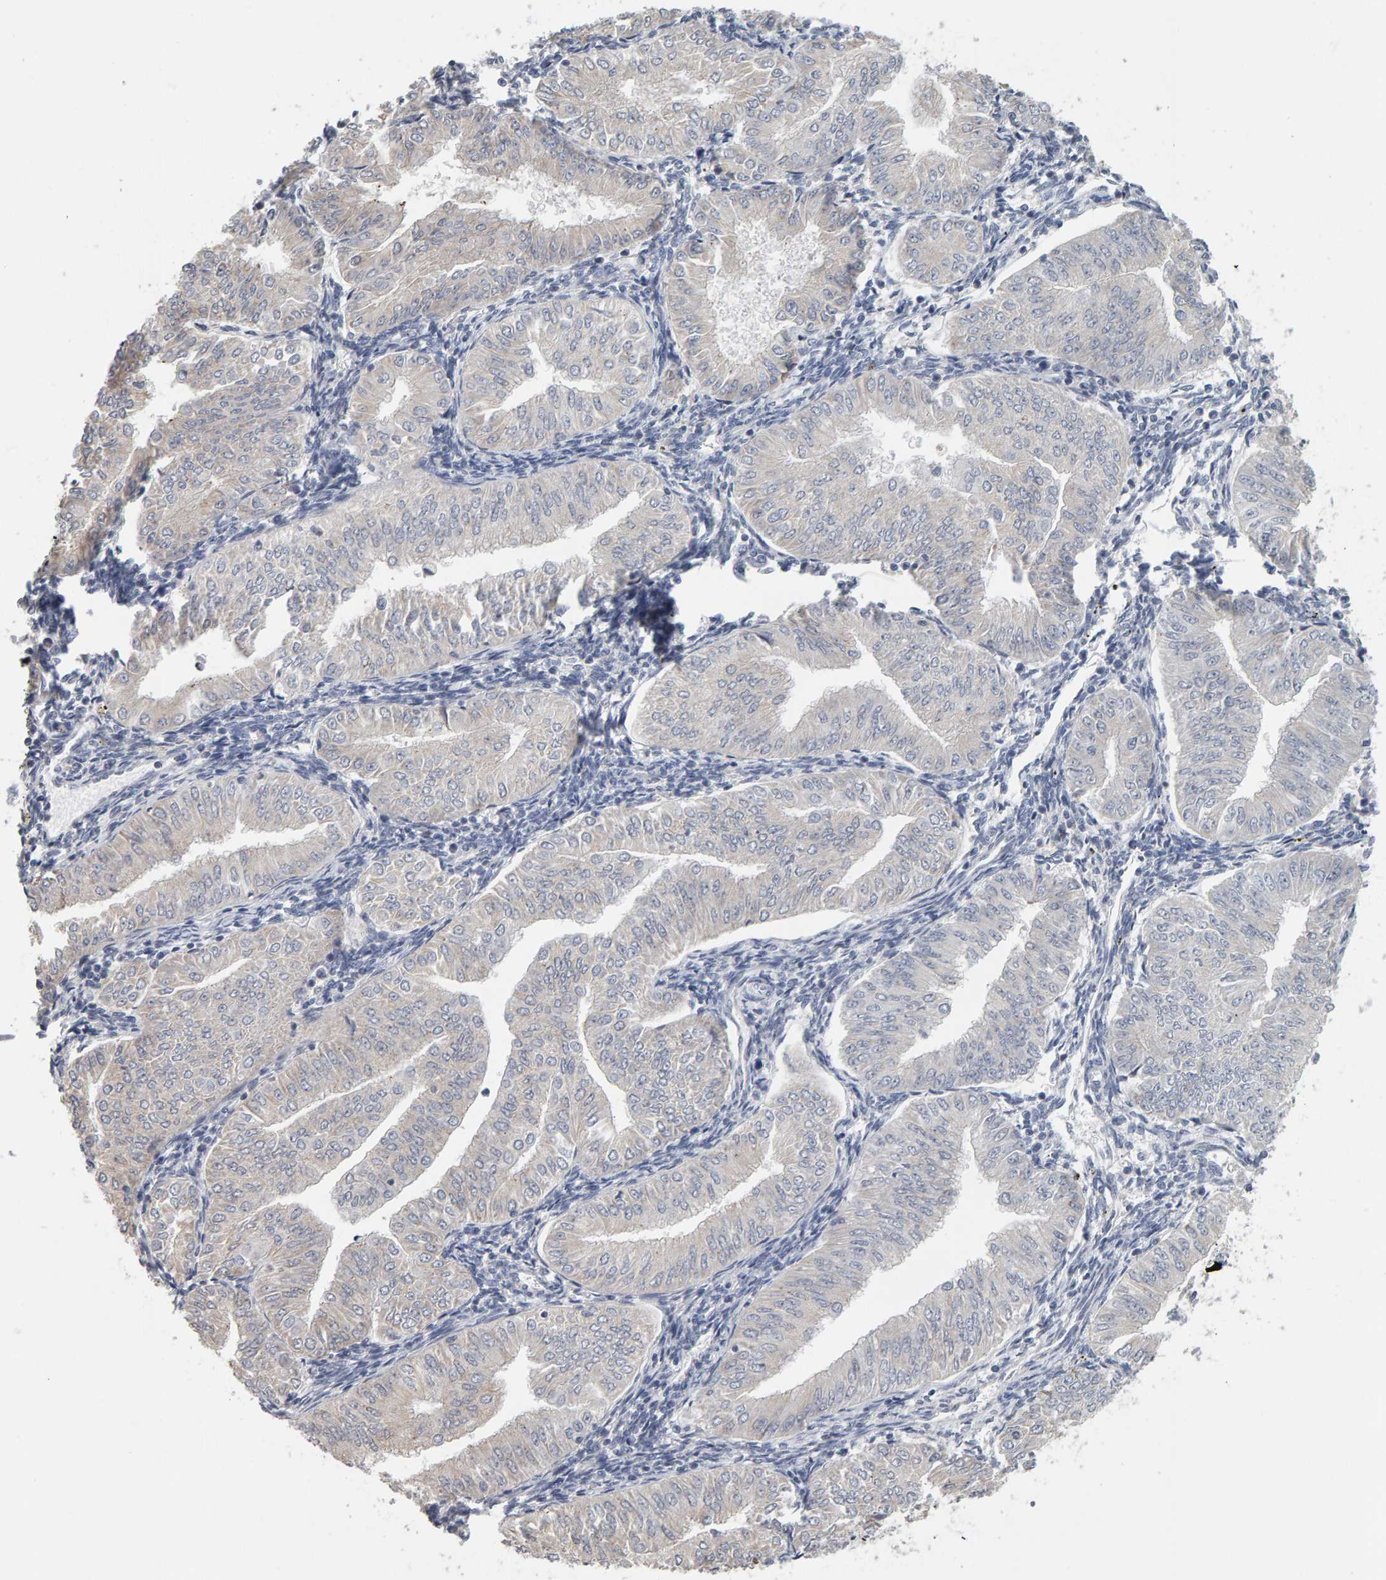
{"staining": {"intensity": "negative", "quantity": "none", "location": "none"}, "tissue": "endometrial cancer", "cell_type": "Tumor cells", "image_type": "cancer", "snomed": [{"axis": "morphology", "description": "Normal tissue, NOS"}, {"axis": "morphology", "description": "Adenocarcinoma, NOS"}, {"axis": "topography", "description": "Endometrium"}], "caption": "Endometrial cancer stained for a protein using immunohistochemistry (IHC) shows no expression tumor cells.", "gene": "ADHFE1", "patient": {"sex": "female", "age": 53}}